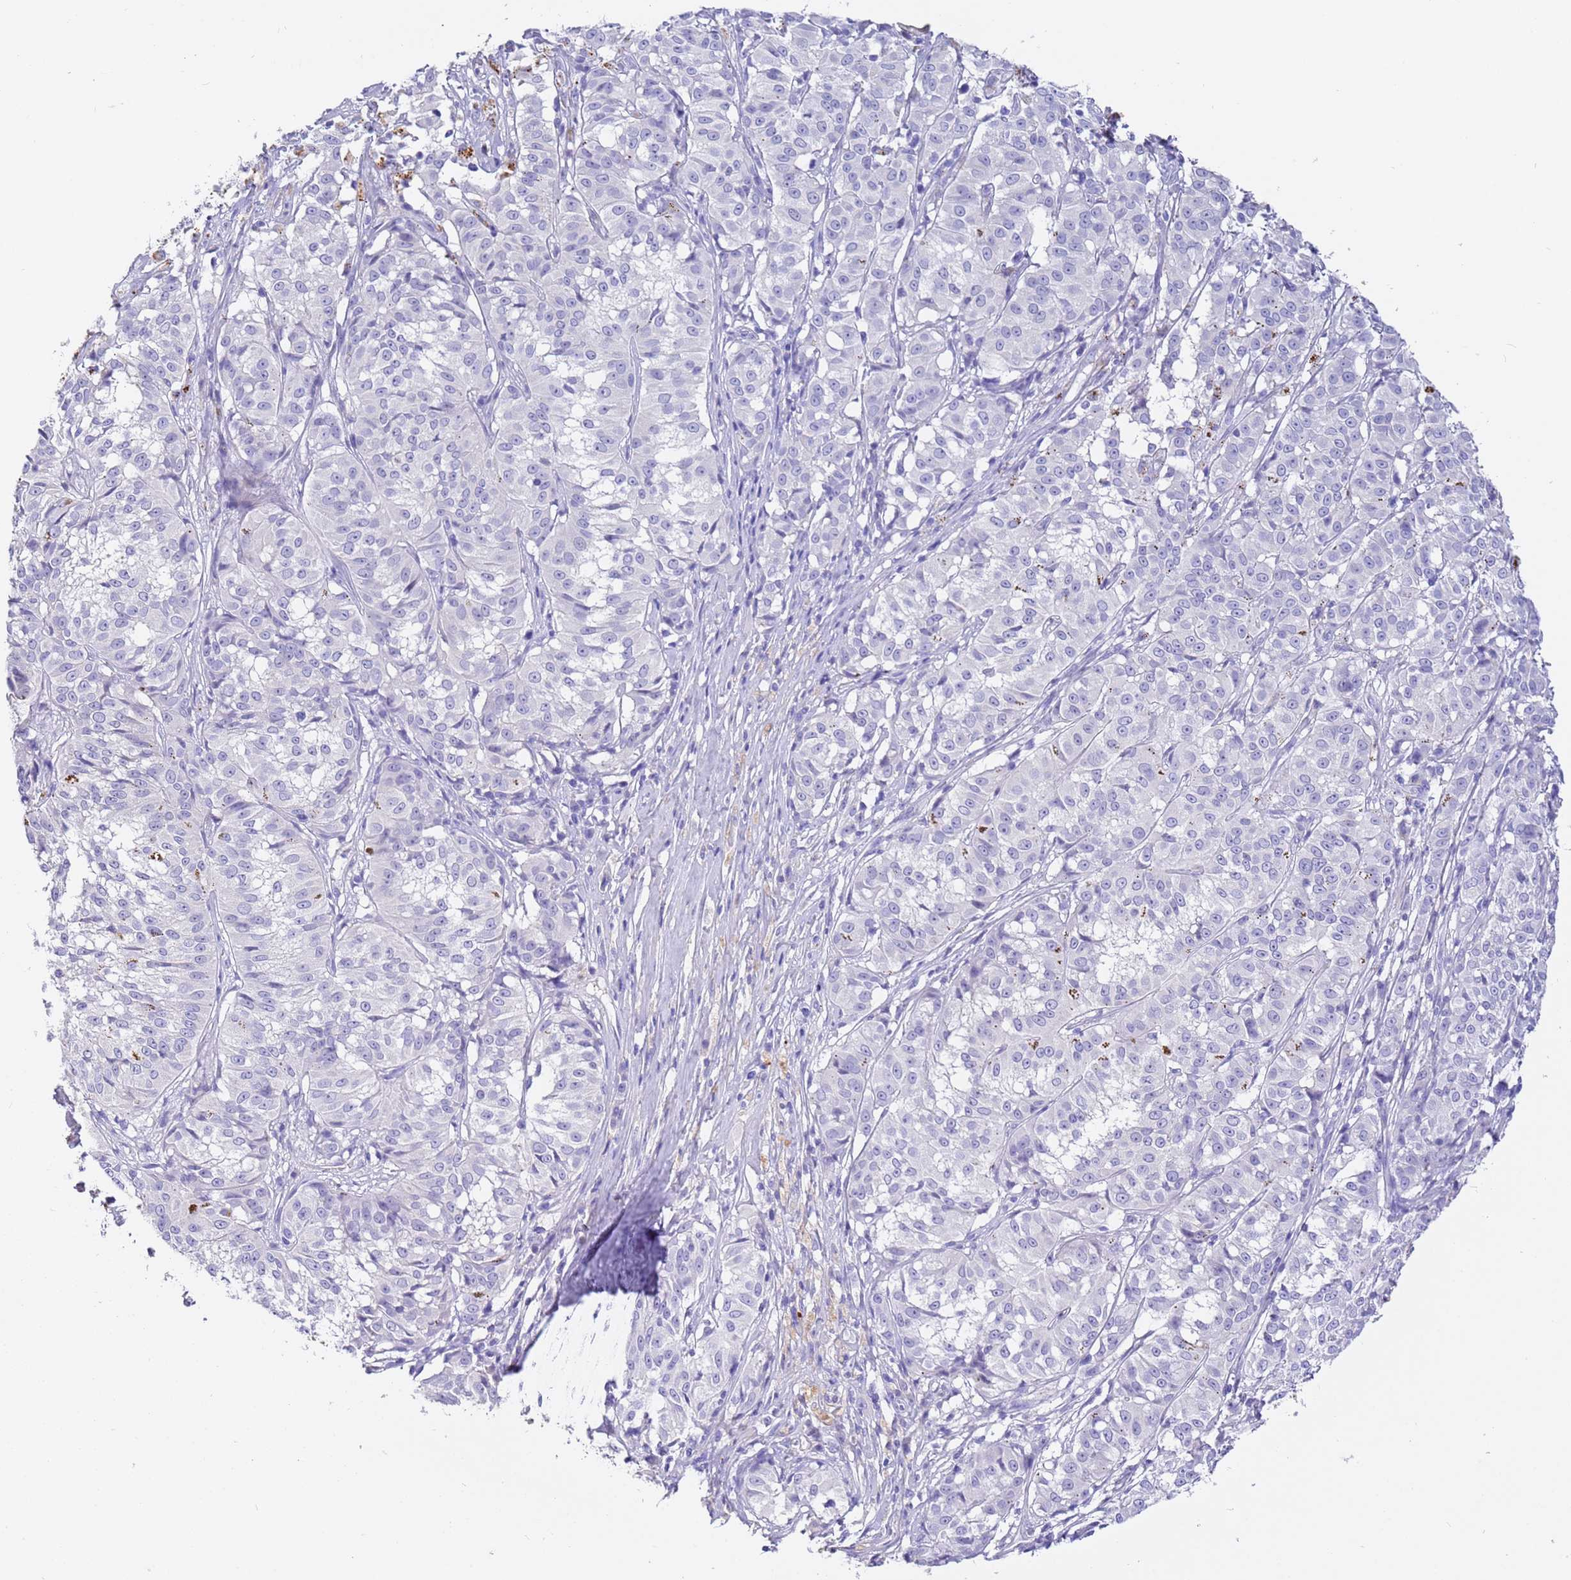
{"staining": {"intensity": "negative", "quantity": "none", "location": "none"}, "tissue": "melanoma", "cell_type": "Tumor cells", "image_type": "cancer", "snomed": [{"axis": "morphology", "description": "Malignant melanoma, NOS"}, {"axis": "topography", "description": "Skin"}], "caption": "A high-resolution photomicrograph shows IHC staining of malignant melanoma, which displays no significant staining in tumor cells.", "gene": "CFHR2", "patient": {"sex": "female", "age": 72}}